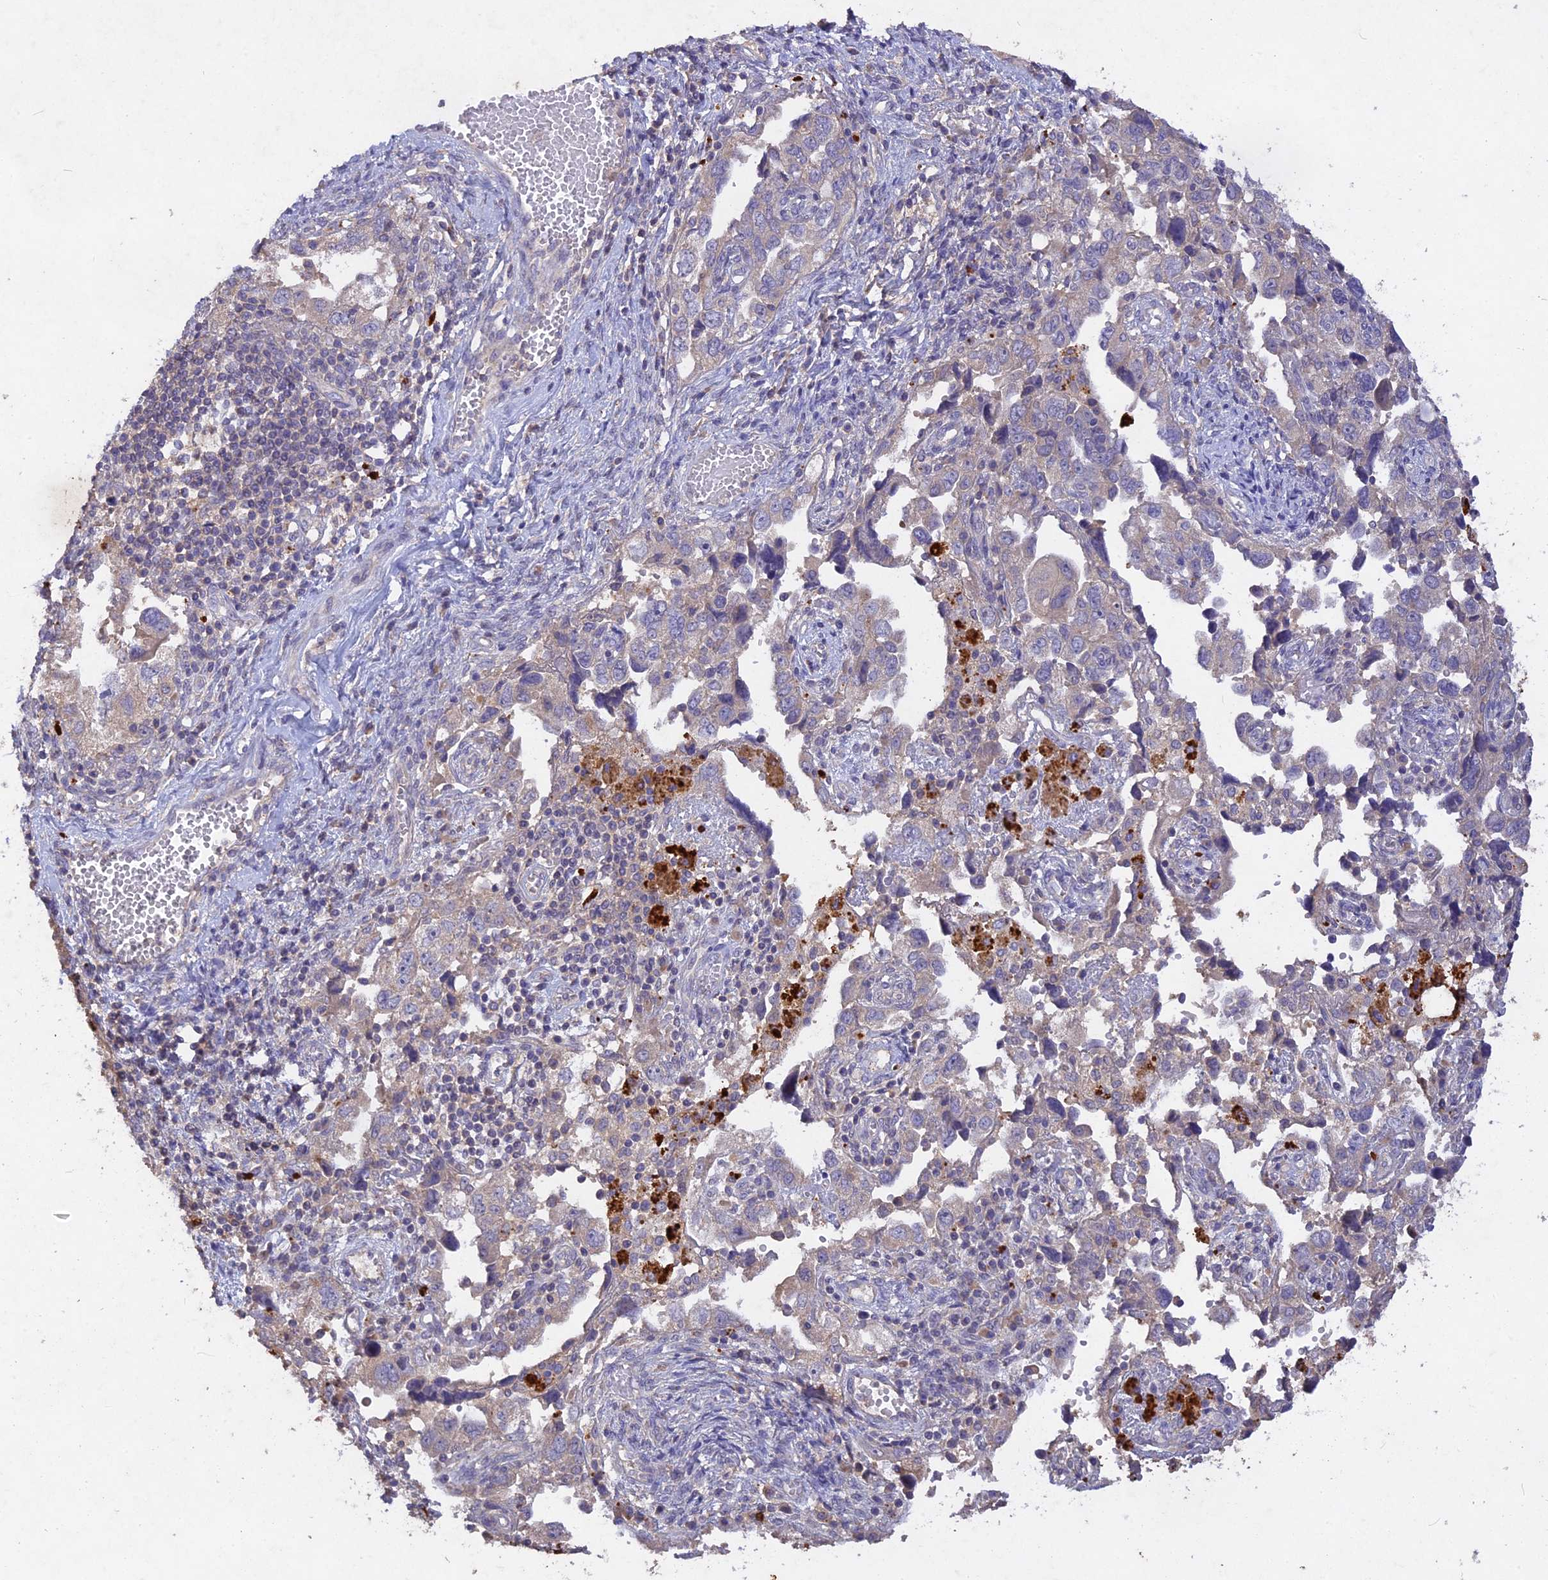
{"staining": {"intensity": "negative", "quantity": "none", "location": "none"}, "tissue": "ovarian cancer", "cell_type": "Tumor cells", "image_type": "cancer", "snomed": [{"axis": "morphology", "description": "Carcinoma, NOS"}, {"axis": "morphology", "description": "Cystadenocarcinoma, serous, NOS"}, {"axis": "topography", "description": "Ovary"}], "caption": "A micrograph of human ovarian cancer is negative for staining in tumor cells. (DAB (3,3'-diaminobenzidine) immunohistochemistry with hematoxylin counter stain).", "gene": "SLC26A4", "patient": {"sex": "female", "age": 69}}